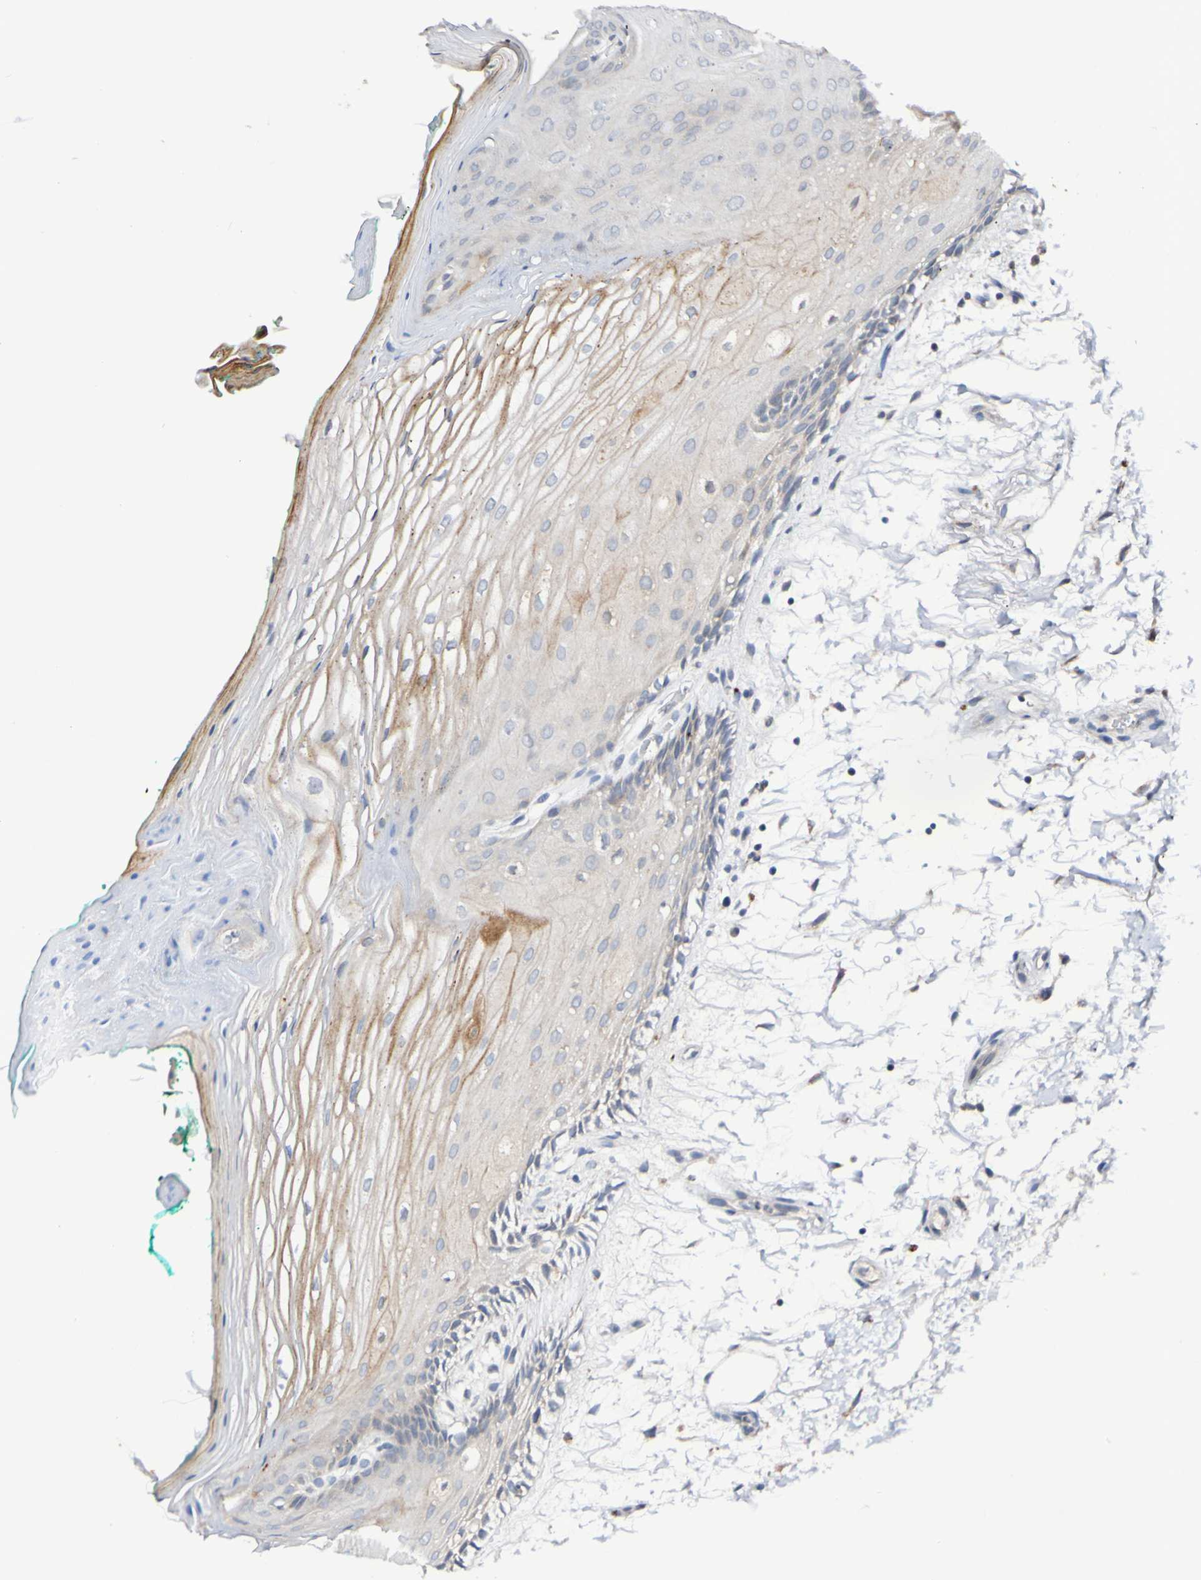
{"staining": {"intensity": "moderate", "quantity": "<25%", "location": "cytoplasmic/membranous"}, "tissue": "oral mucosa", "cell_type": "Squamous epithelial cells", "image_type": "normal", "snomed": [{"axis": "morphology", "description": "Normal tissue, NOS"}, {"axis": "topography", "description": "Skeletal muscle"}, {"axis": "topography", "description": "Oral tissue"}, {"axis": "topography", "description": "Peripheral nerve tissue"}], "caption": "A brown stain labels moderate cytoplasmic/membranous positivity of a protein in squamous epithelial cells of benign oral mucosa.", "gene": "PTP4A2", "patient": {"sex": "female", "age": 84}}